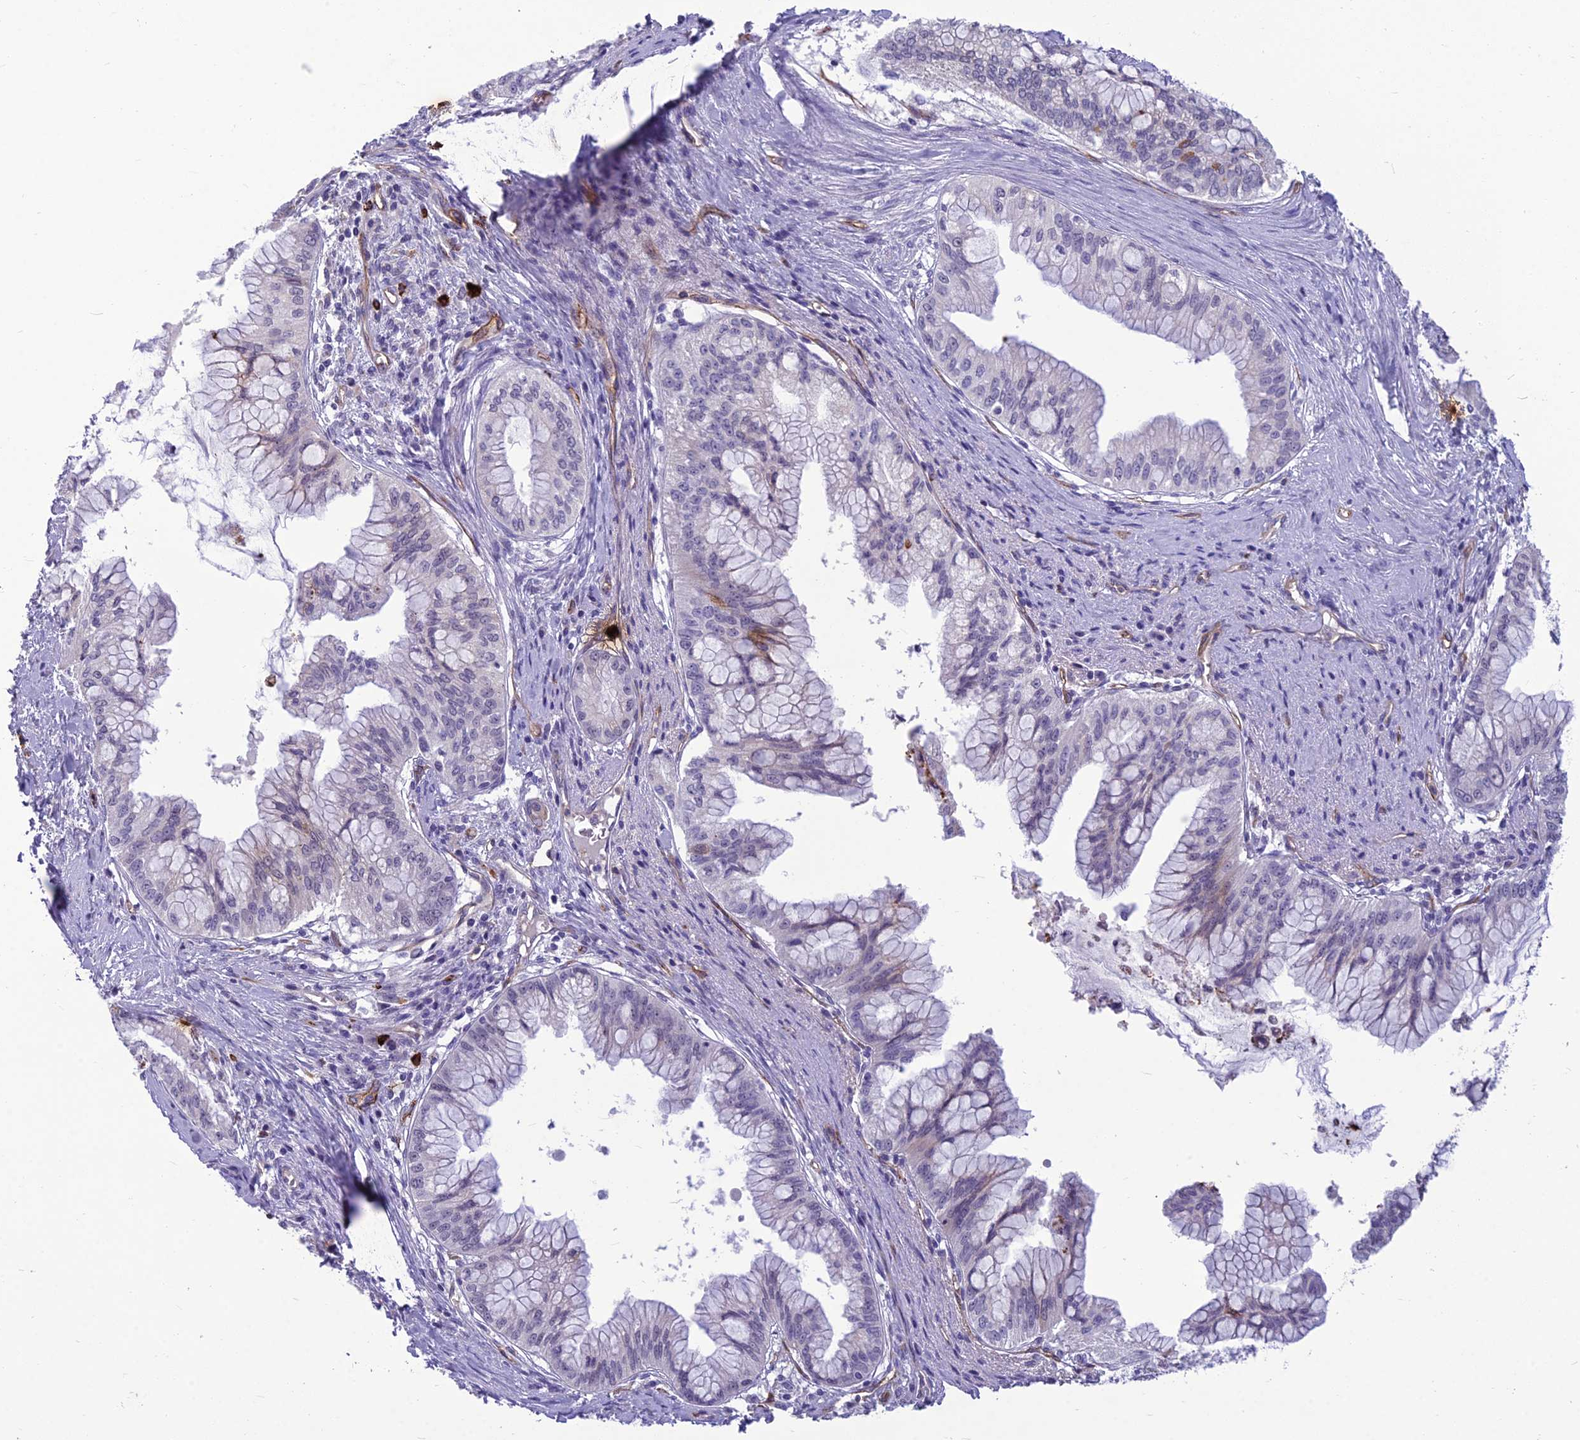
{"staining": {"intensity": "negative", "quantity": "none", "location": "none"}, "tissue": "pancreatic cancer", "cell_type": "Tumor cells", "image_type": "cancer", "snomed": [{"axis": "morphology", "description": "Adenocarcinoma, NOS"}, {"axis": "topography", "description": "Pancreas"}], "caption": "Pancreatic cancer was stained to show a protein in brown. There is no significant expression in tumor cells.", "gene": "BBS7", "patient": {"sex": "male", "age": 46}}